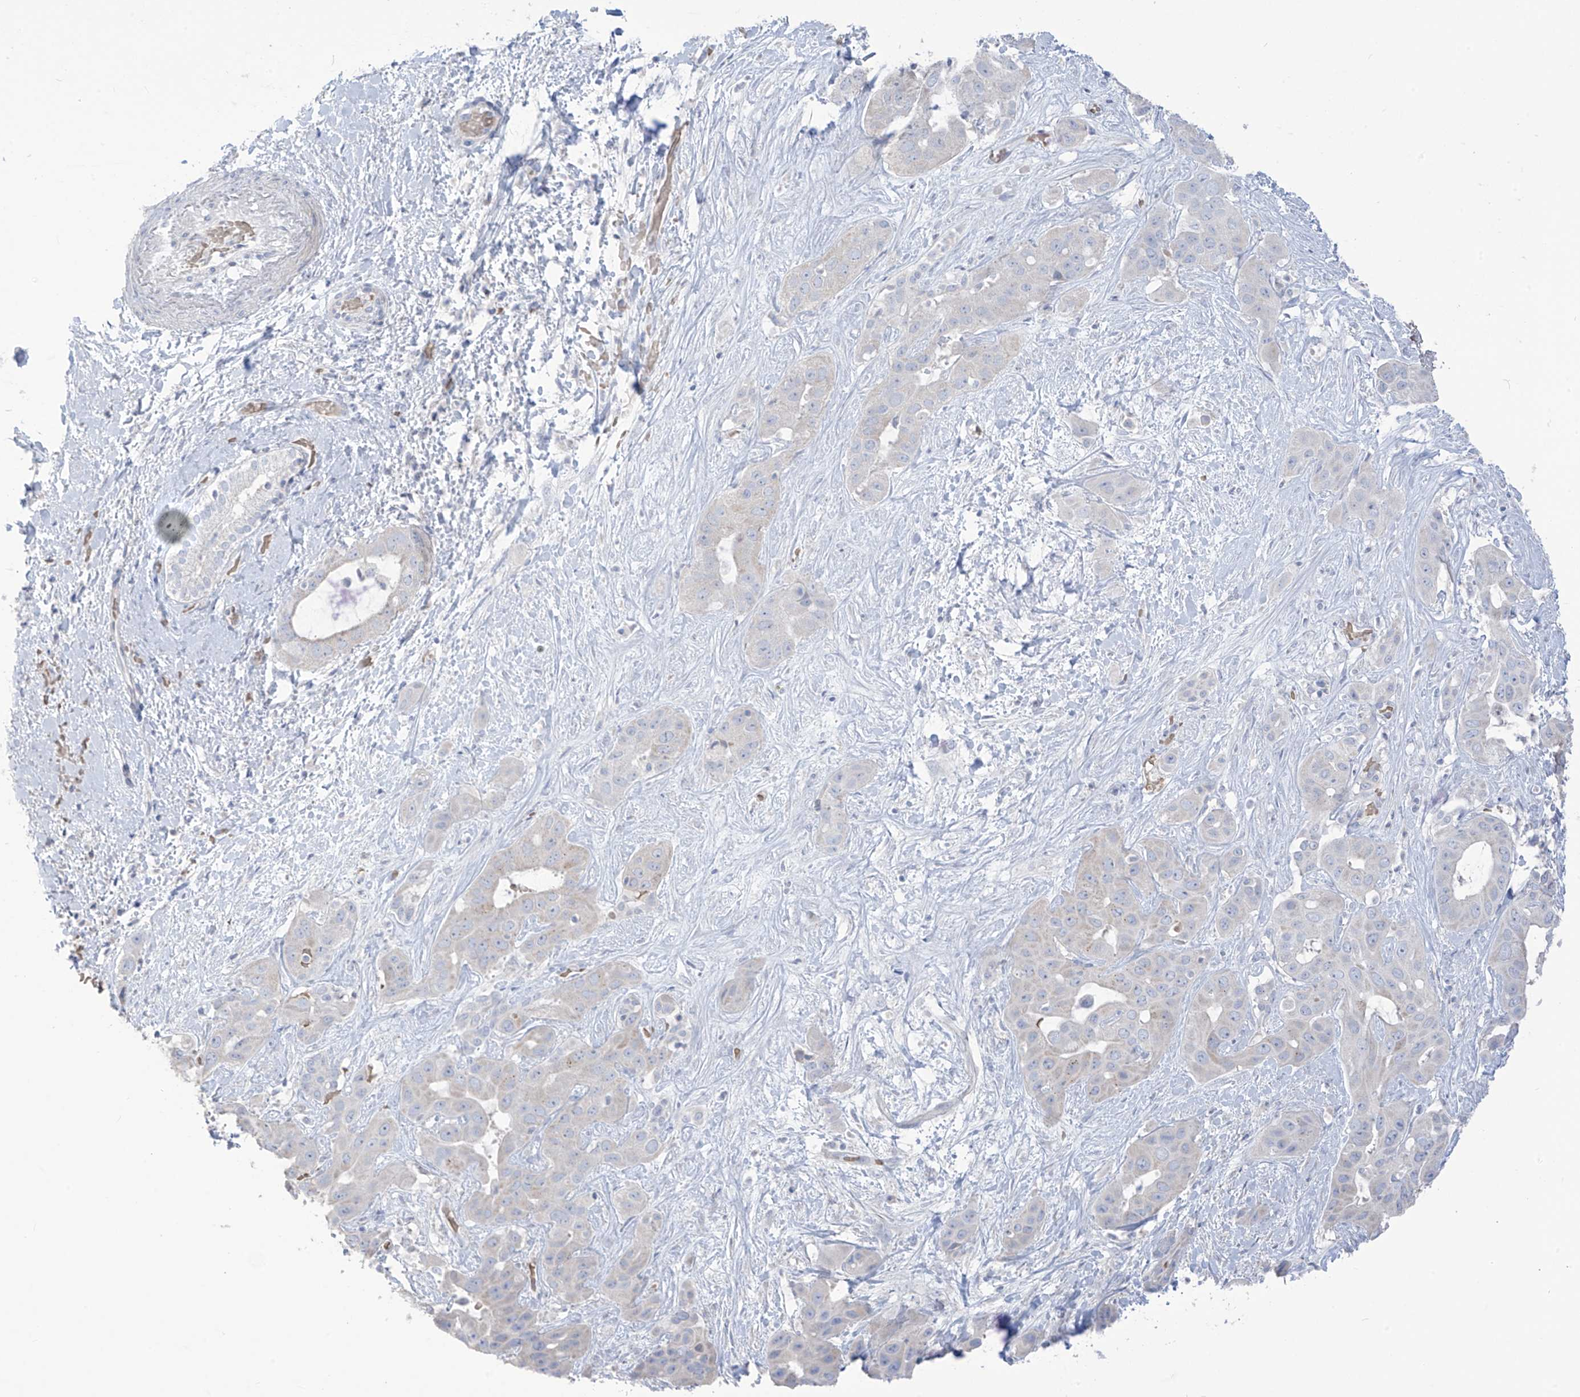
{"staining": {"intensity": "negative", "quantity": "none", "location": "none"}, "tissue": "liver cancer", "cell_type": "Tumor cells", "image_type": "cancer", "snomed": [{"axis": "morphology", "description": "Cholangiocarcinoma"}, {"axis": "topography", "description": "Liver"}], "caption": "Tumor cells are negative for protein expression in human liver cholangiocarcinoma.", "gene": "ASPRV1", "patient": {"sex": "female", "age": 52}}